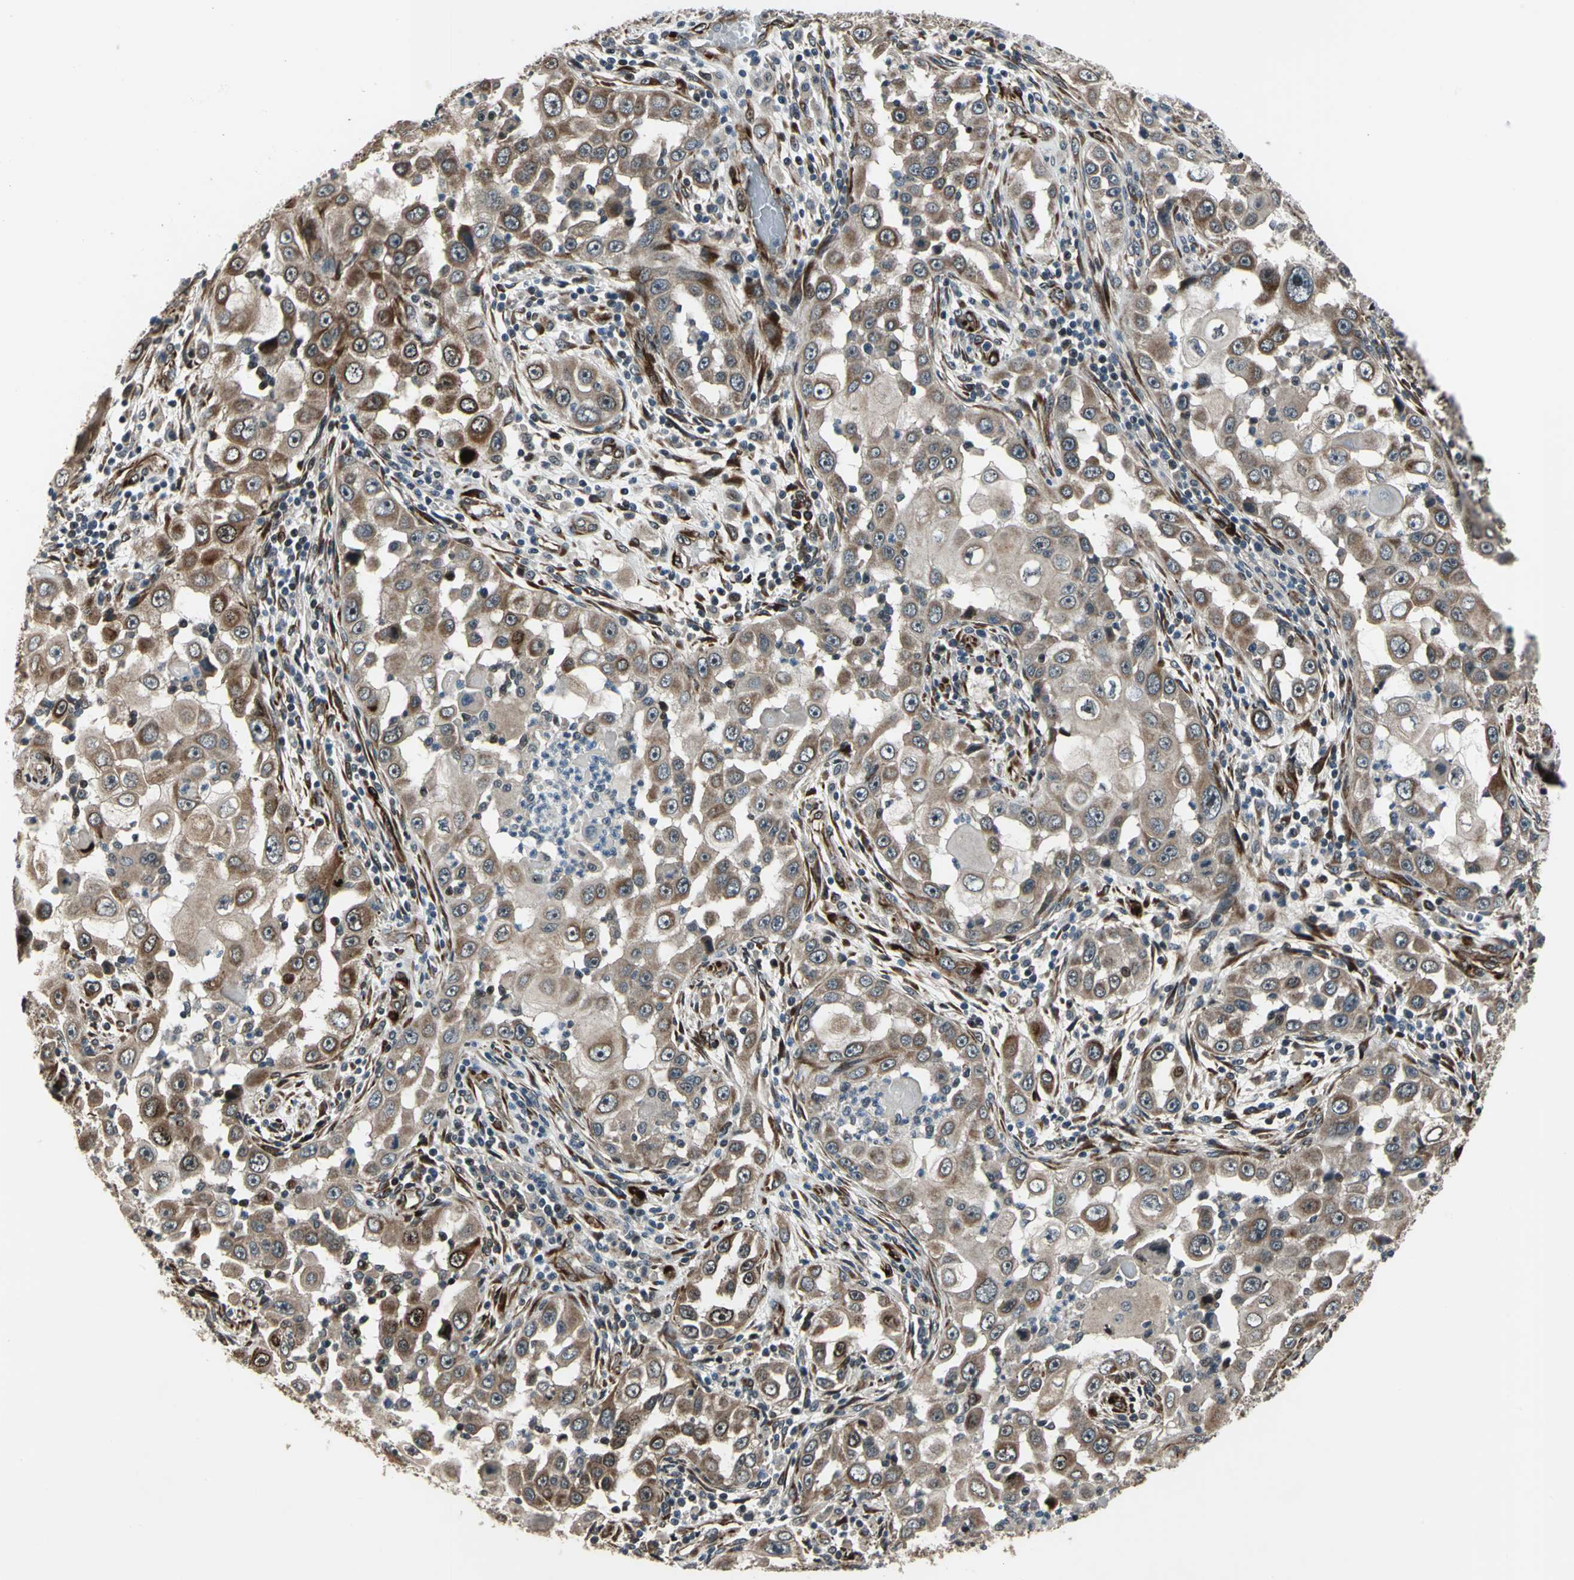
{"staining": {"intensity": "strong", "quantity": ">75%", "location": "cytoplasmic/membranous"}, "tissue": "head and neck cancer", "cell_type": "Tumor cells", "image_type": "cancer", "snomed": [{"axis": "morphology", "description": "Carcinoma, NOS"}, {"axis": "topography", "description": "Head-Neck"}], "caption": "High-power microscopy captured an immunohistochemistry histopathology image of head and neck cancer, revealing strong cytoplasmic/membranous positivity in approximately >75% of tumor cells.", "gene": "EXD2", "patient": {"sex": "male", "age": 87}}